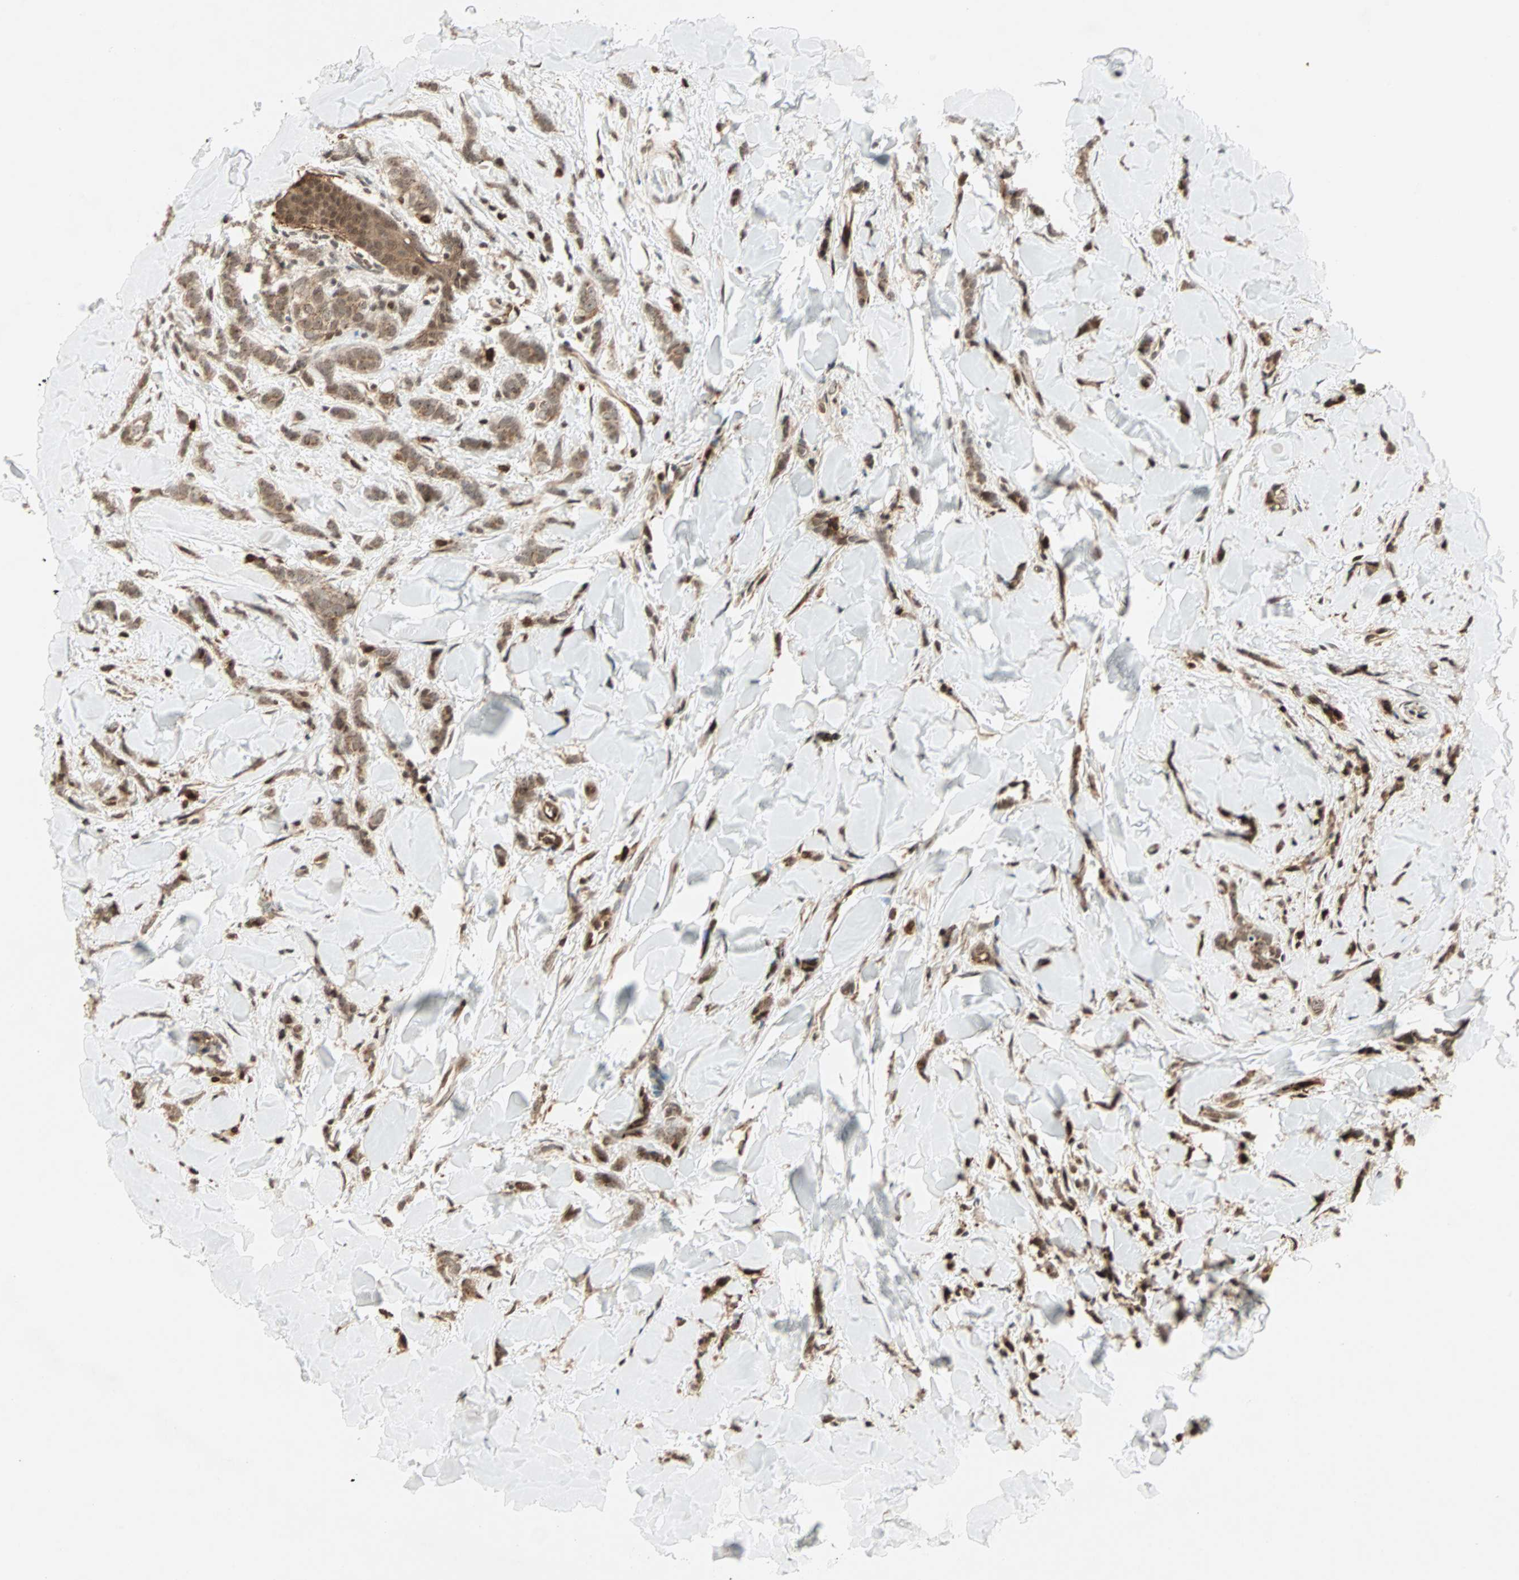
{"staining": {"intensity": "strong", "quantity": ">75%", "location": "cytoplasmic/membranous,nuclear"}, "tissue": "breast cancer", "cell_type": "Tumor cells", "image_type": "cancer", "snomed": [{"axis": "morphology", "description": "Lobular carcinoma"}, {"axis": "topography", "description": "Skin"}, {"axis": "topography", "description": "Breast"}], "caption": "Tumor cells exhibit high levels of strong cytoplasmic/membranous and nuclear positivity in about >75% of cells in breast cancer. Nuclei are stained in blue.", "gene": "ZBED9", "patient": {"sex": "female", "age": 46}}